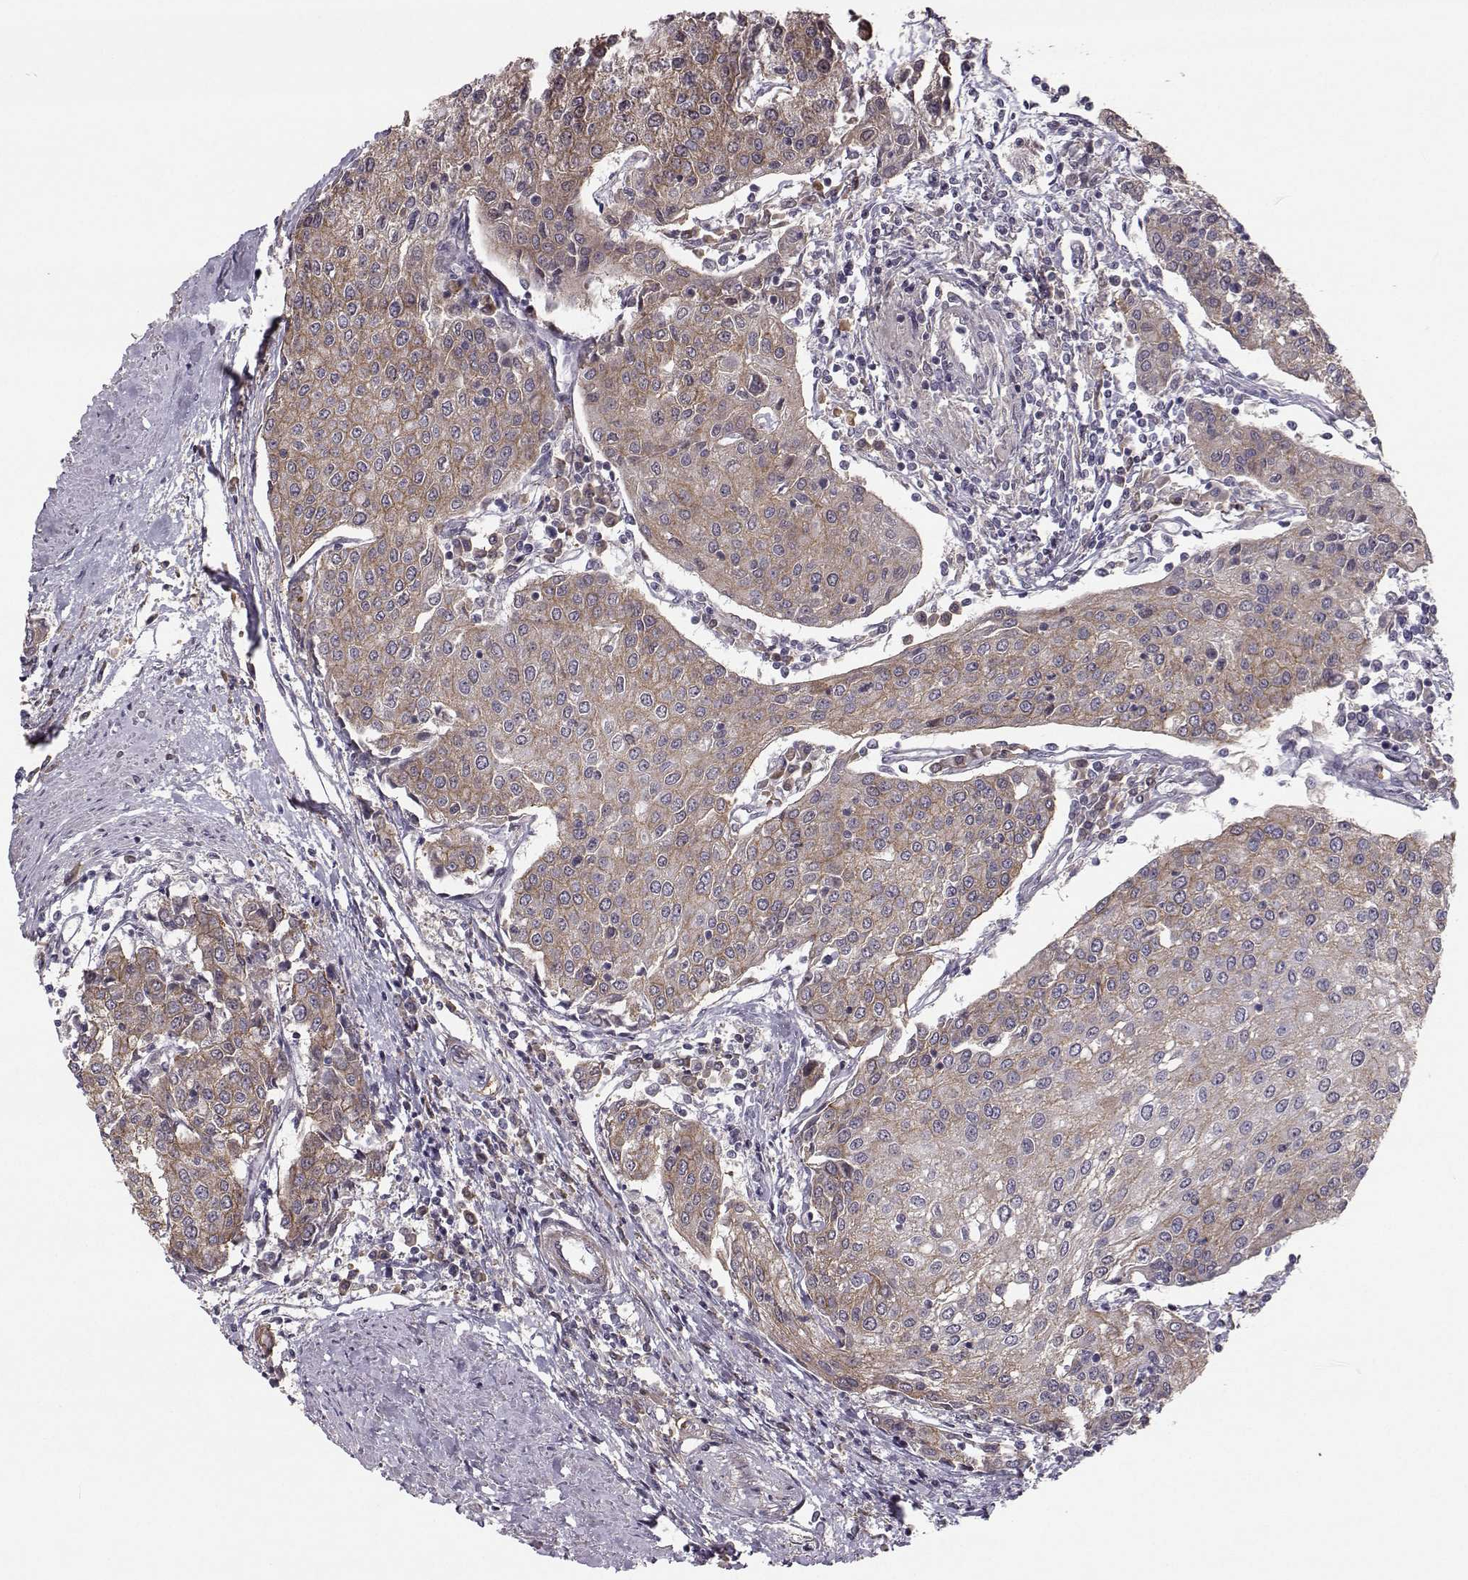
{"staining": {"intensity": "moderate", "quantity": "<25%", "location": "cytoplasmic/membranous"}, "tissue": "urothelial cancer", "cell_type": "Tumor cells", "image_type": "cancer", "snomed": [{"axis": "morphology", "description": "Urothelial carcinoma, High grade"}, {"axis": "topography", "description": "Urinary bladder"}], "caption": "Human urothelial cancer stained with a protein marker demonstrates moderate staining in tumor cells.", "gene": "PLEKHG3", "patient": {"sex": "female", "age": 85}}